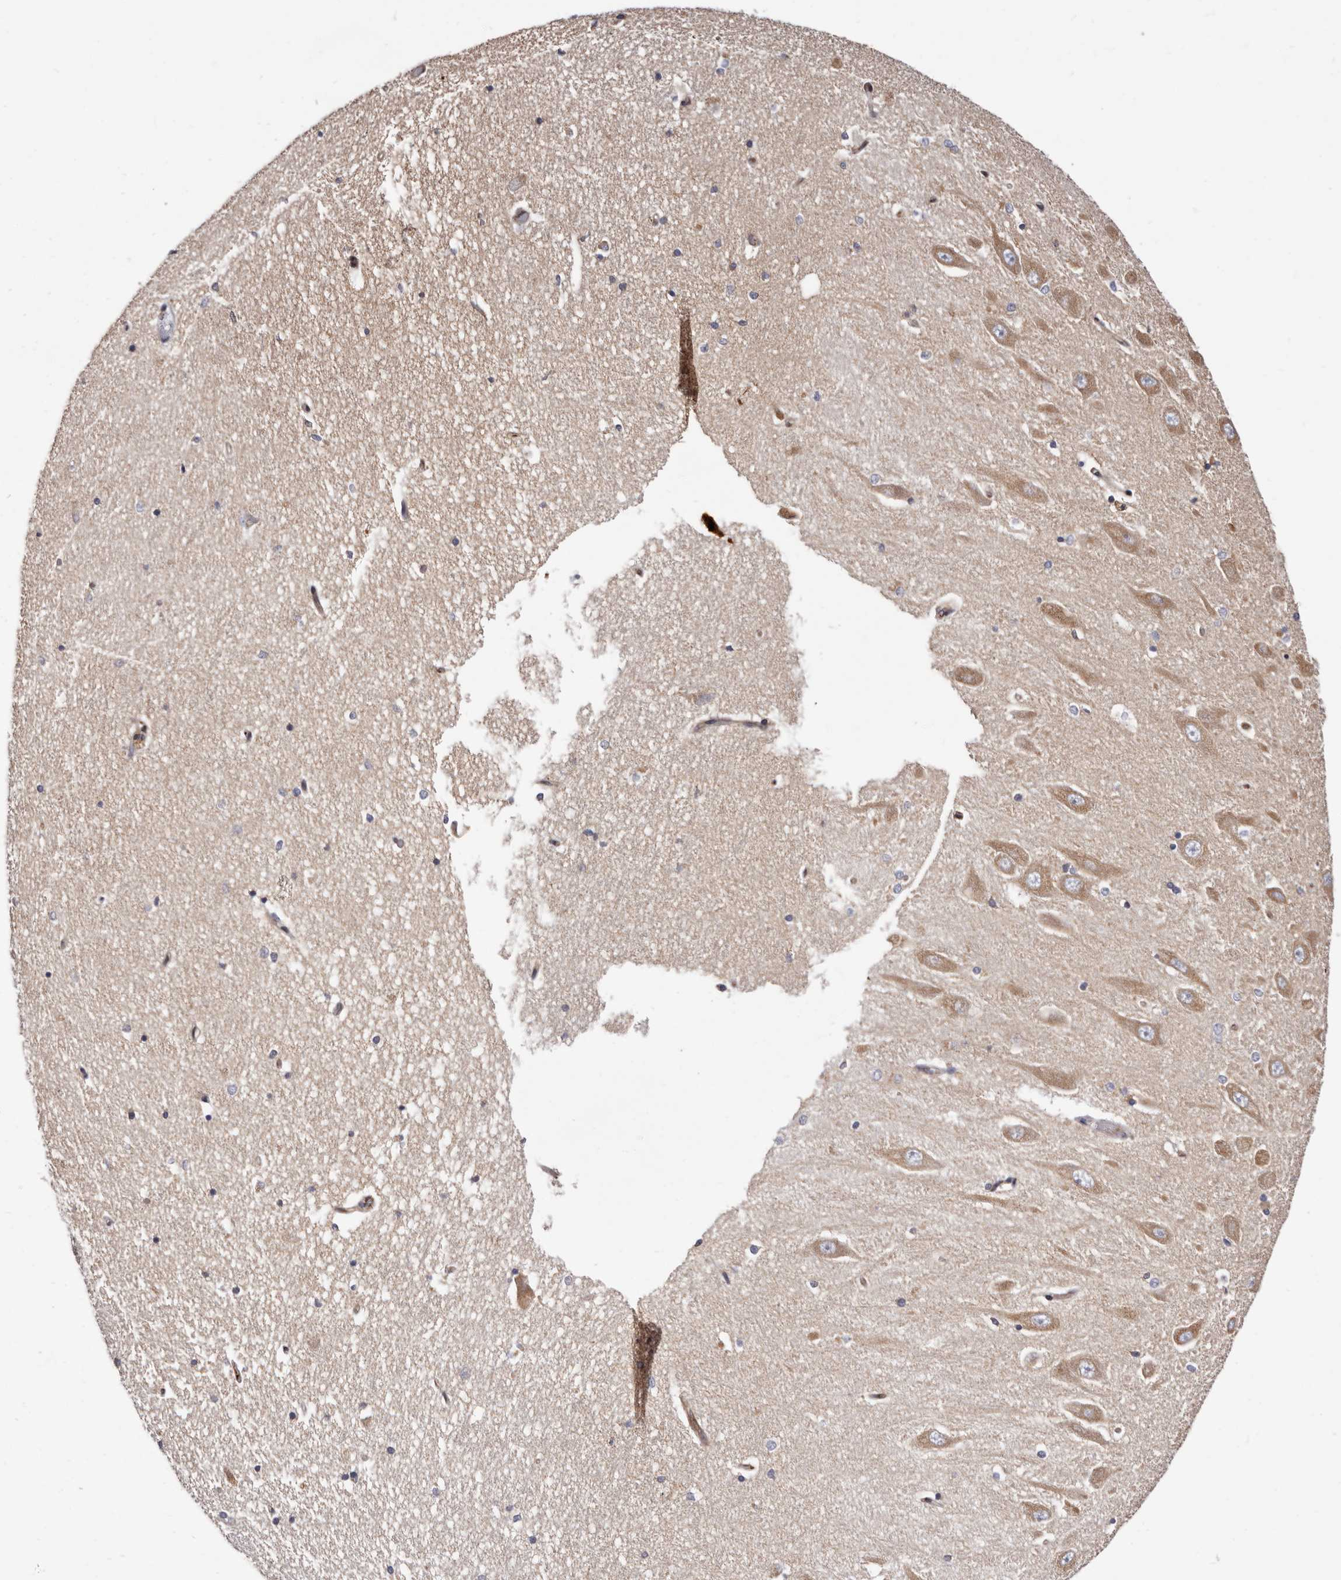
{"staining": {"intensity": "negative", "quantity": "none", "location": "none"}, "tissue": "hippocampus", "cell_type": "Glial cells", "image_type": "normal", "snomed": [{"axis": "morphology", "description": "Normal tissue, NOS"}, {"axis": "topography", "description": "Hippocampus"}], "caption": "Glial cells are negative for brown protein staining in benign hippocampus. The staining is performed using DAB brown chromogen with nuclei counter-stained in using hematoxylin.", "gene": "COQ8B", "patient": {"sex": "male", "age": 45}}